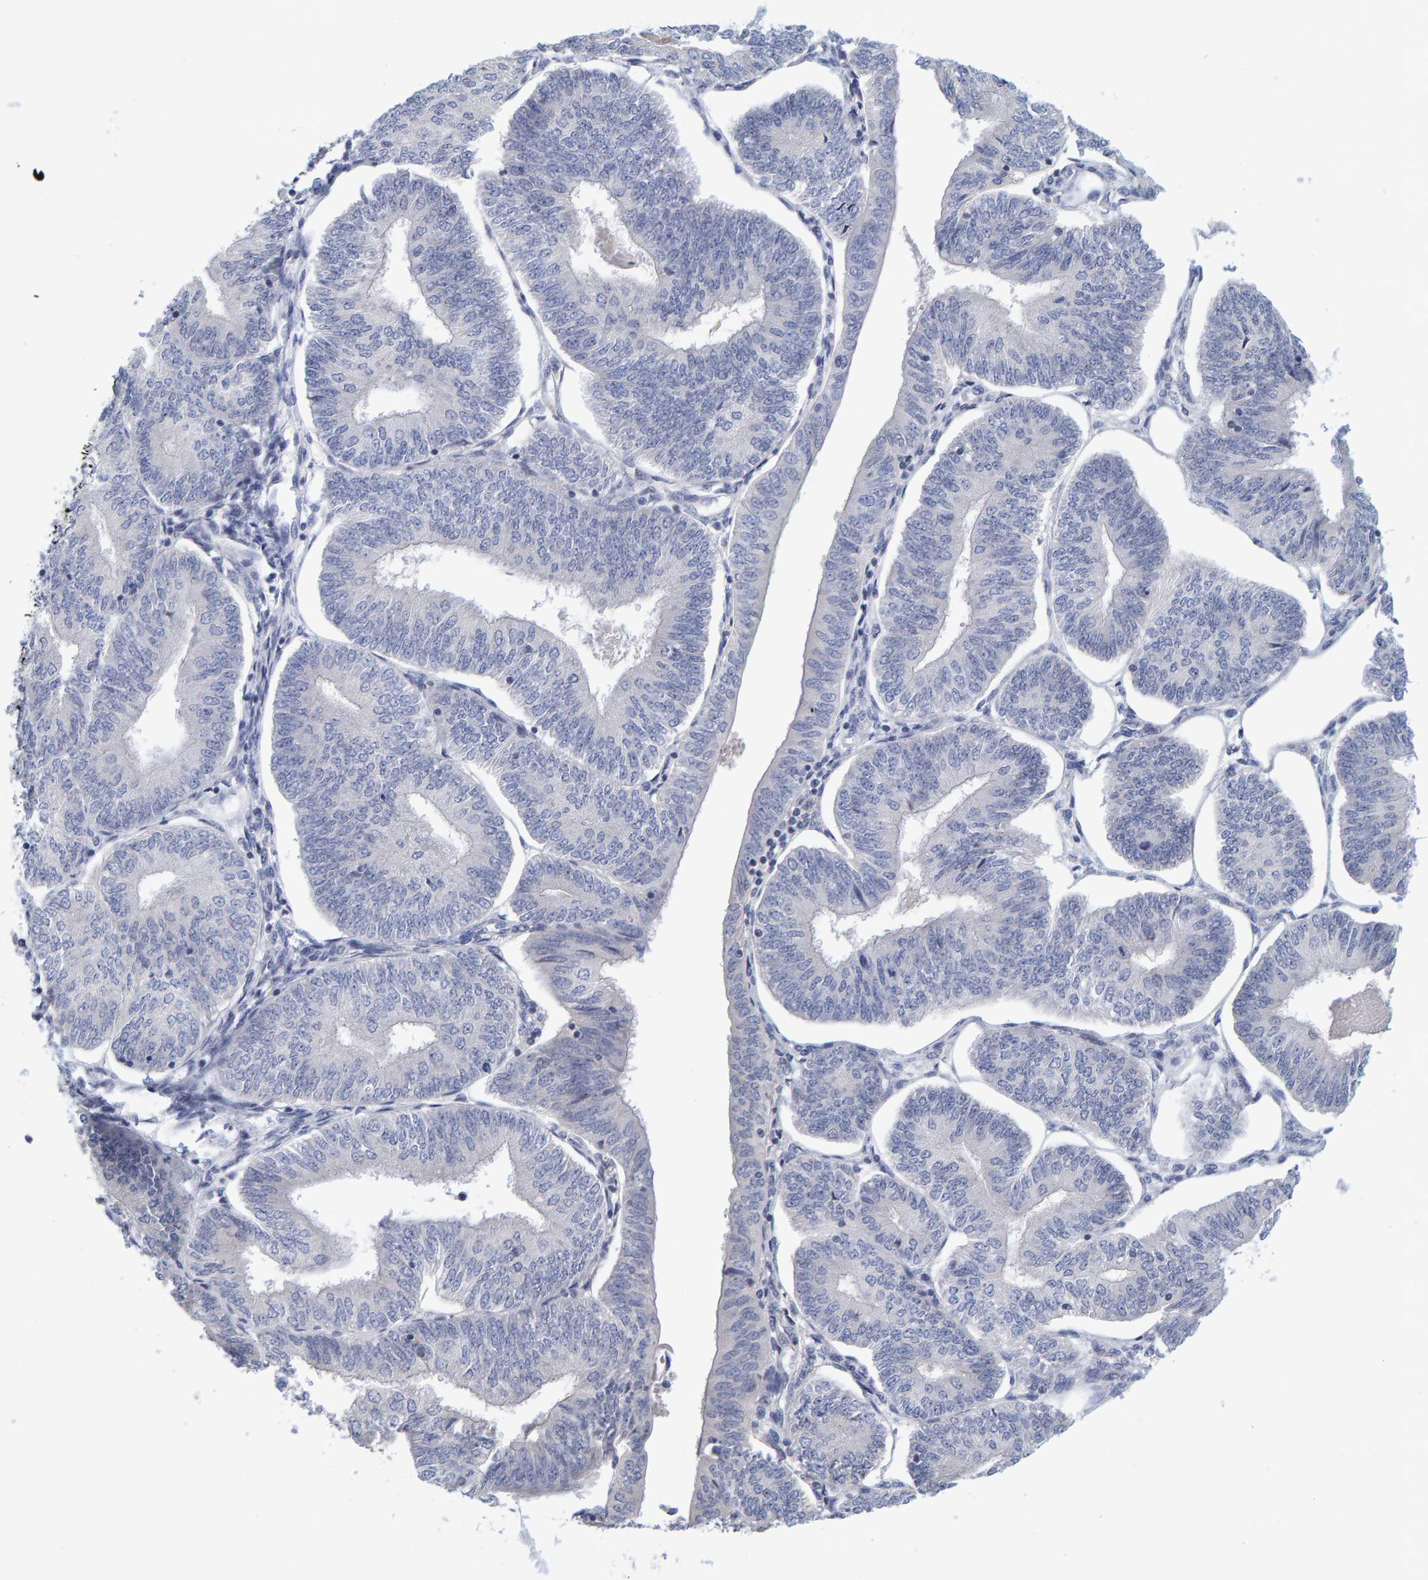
{"staining": {"intensity": "negative", "quantity": "none", "location": "none"}, "tissue": "endometrial cancer", "cell_type": "Tumor cells", "image_type": "cancer", "snomed": [{"axis": "morphology", "description": "Adenocarcinoma, NOS"}, {"axis": "topography", "description": "Endometrium"}], "caption": "Immunohistochemistry (IHC) of human endometrial cancer (adenocarcinoma) shows no positivity in tumor cells. The staining was performed using DAB (3,3'-diaminobenzidine) to visualize the protein expression in brown, while the nuclei were stained in blue with hematoxylin (Magnification: 20x).", "gene": "ZNF77", "patient": {"sex": "female", "age": 58}}